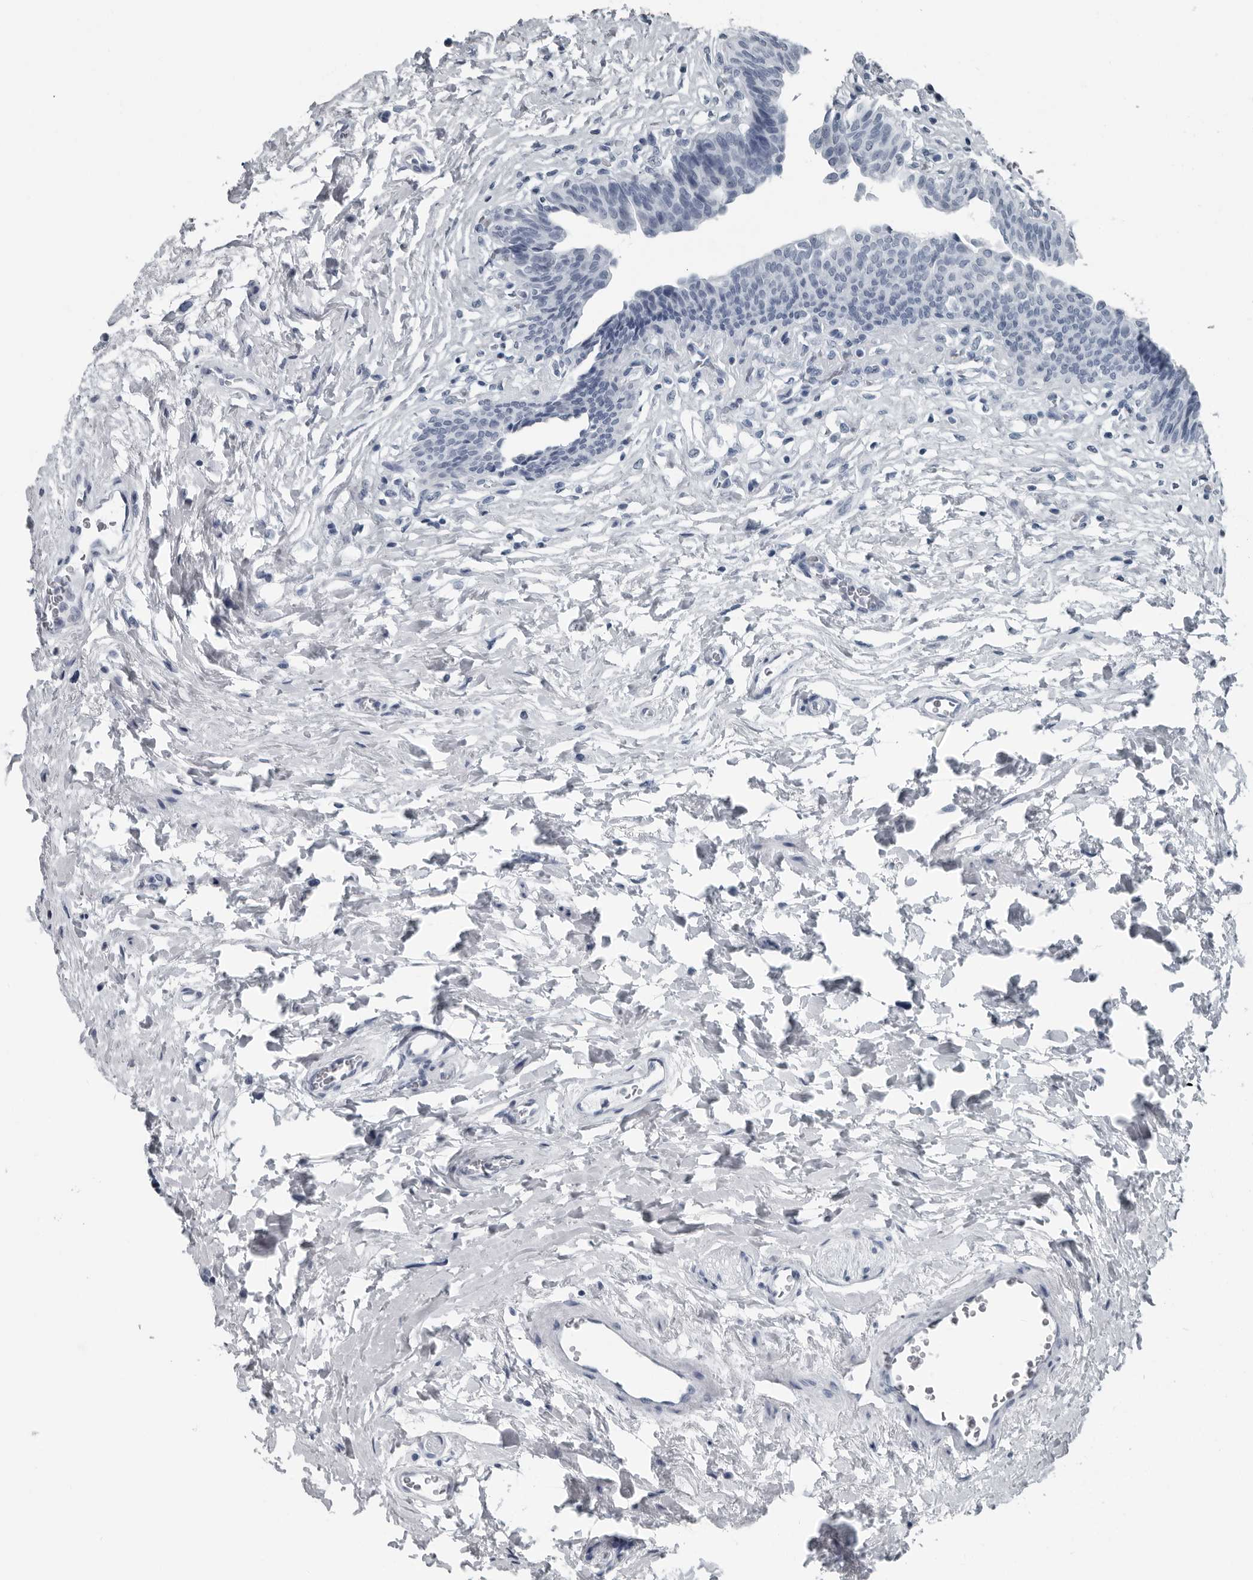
{"staining": {"intensity": "negative", "quantity": "none", "location": "none"}, "tissue": "urinary bladder", "cell_type": "Urothelial cells", "image_type": "normal", "snomed": [{"axis": "morphology", "description": "Normal tissue, NOS"}, {"axis": "topography", "description": "Urinary bladder"}], "caption": "Urothelial cells are negative for brown protein staining in unremarkable urinary bladder. The staining is performed using DAB (3,3'-diaminobenzidine) brown chromogen with nuclei counter-stained in using hematoxylin.", "gene": "PRSS1", "patient": {"sex": "male", "age": 83}}